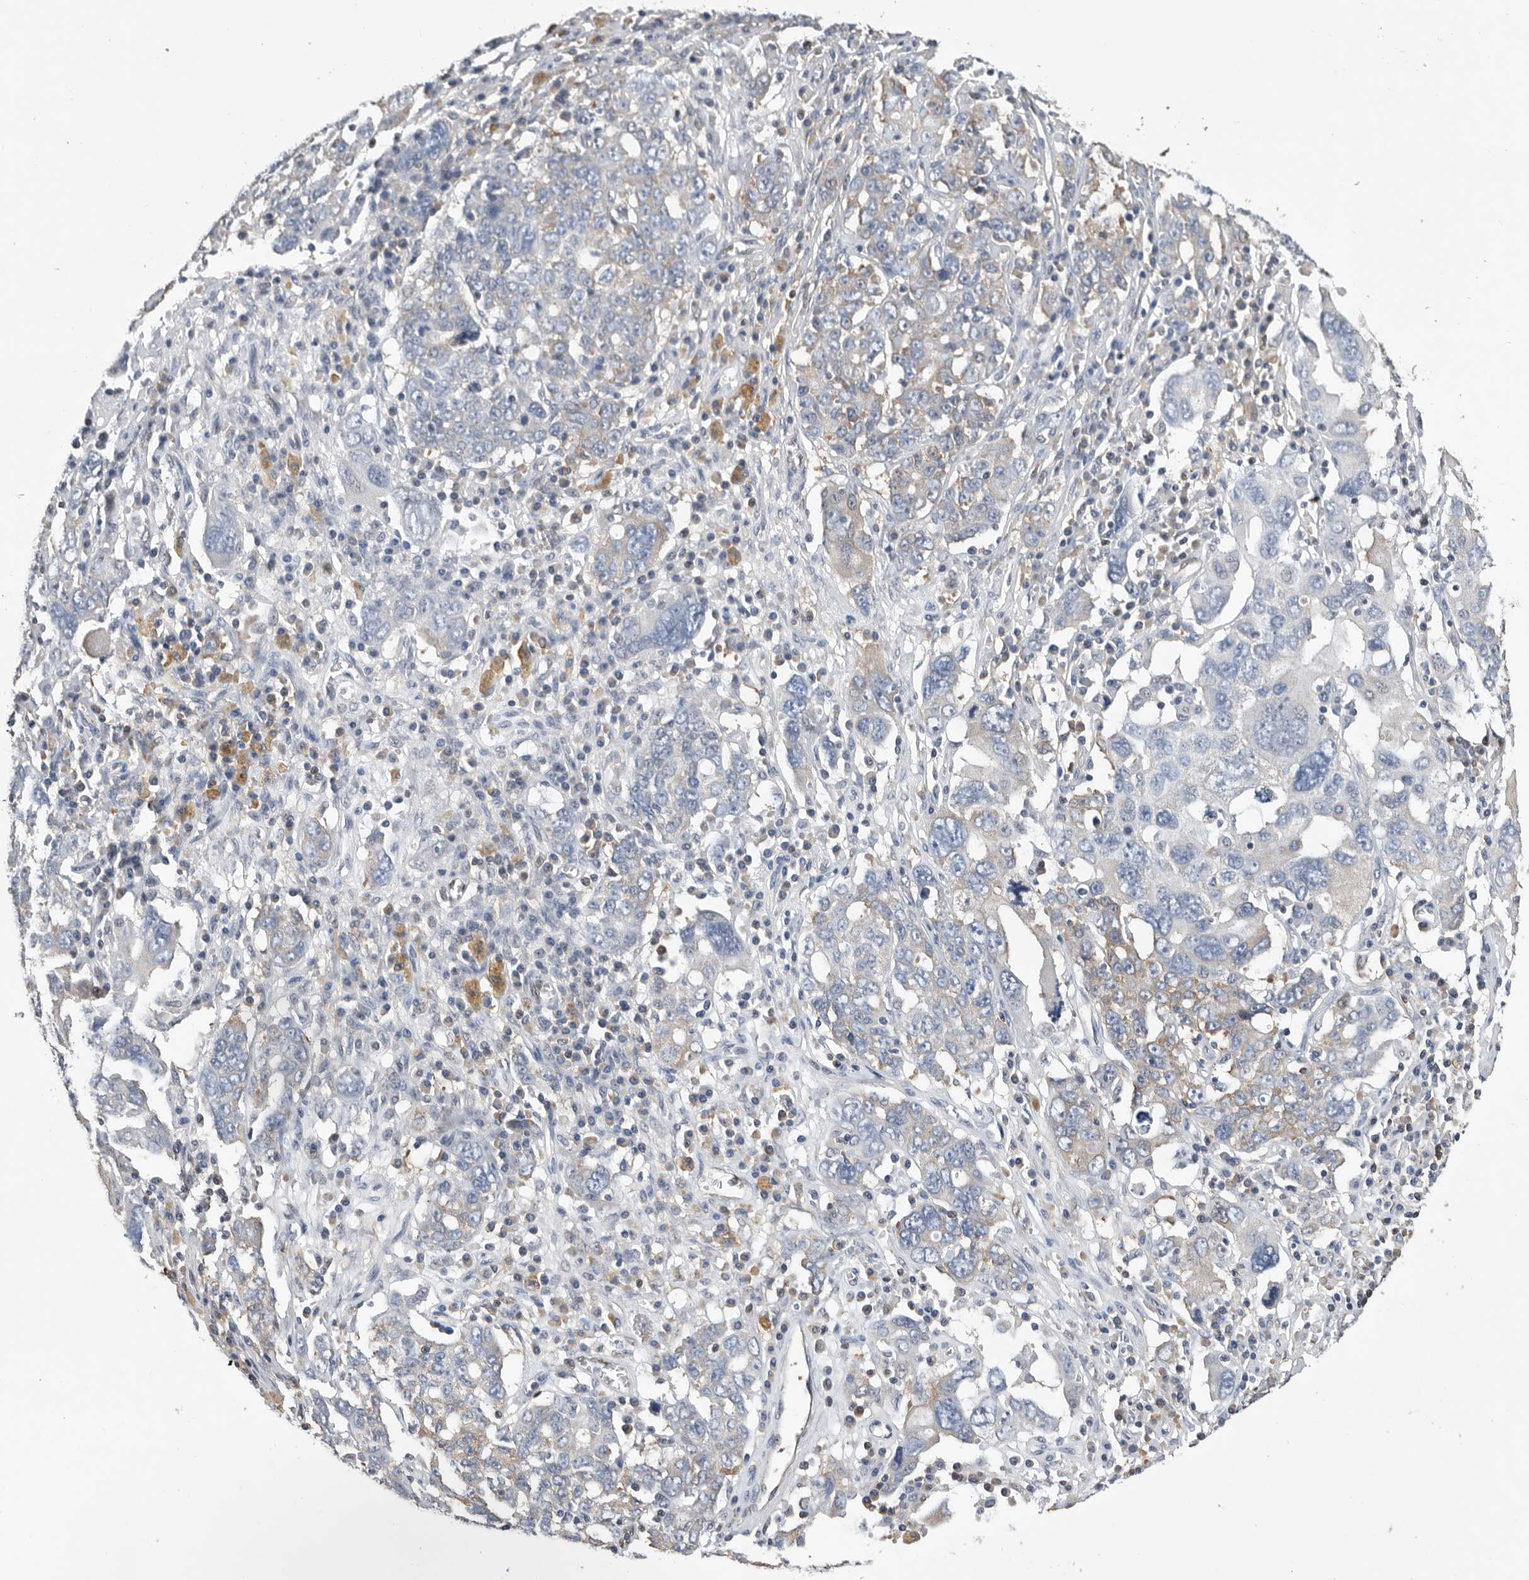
{"staining": {"intensity": "negative", "quantity": "none", "location": "none"}, "tissue": "ovarian cancer", "cell_type": "Tumor cells", "image_type": "cancer", "snomed": [{"axis": "morphology", "description": "Carcinoma, endometroid"}, {"axis": "topography", "description": "Ovary"}], "caption": "Micrograph shows no protein staining in tumor cells of ovarian endometroid carcinoma tissue.", "gene": "PDCD4", "patient": {"sex": "female", "age": 62}}